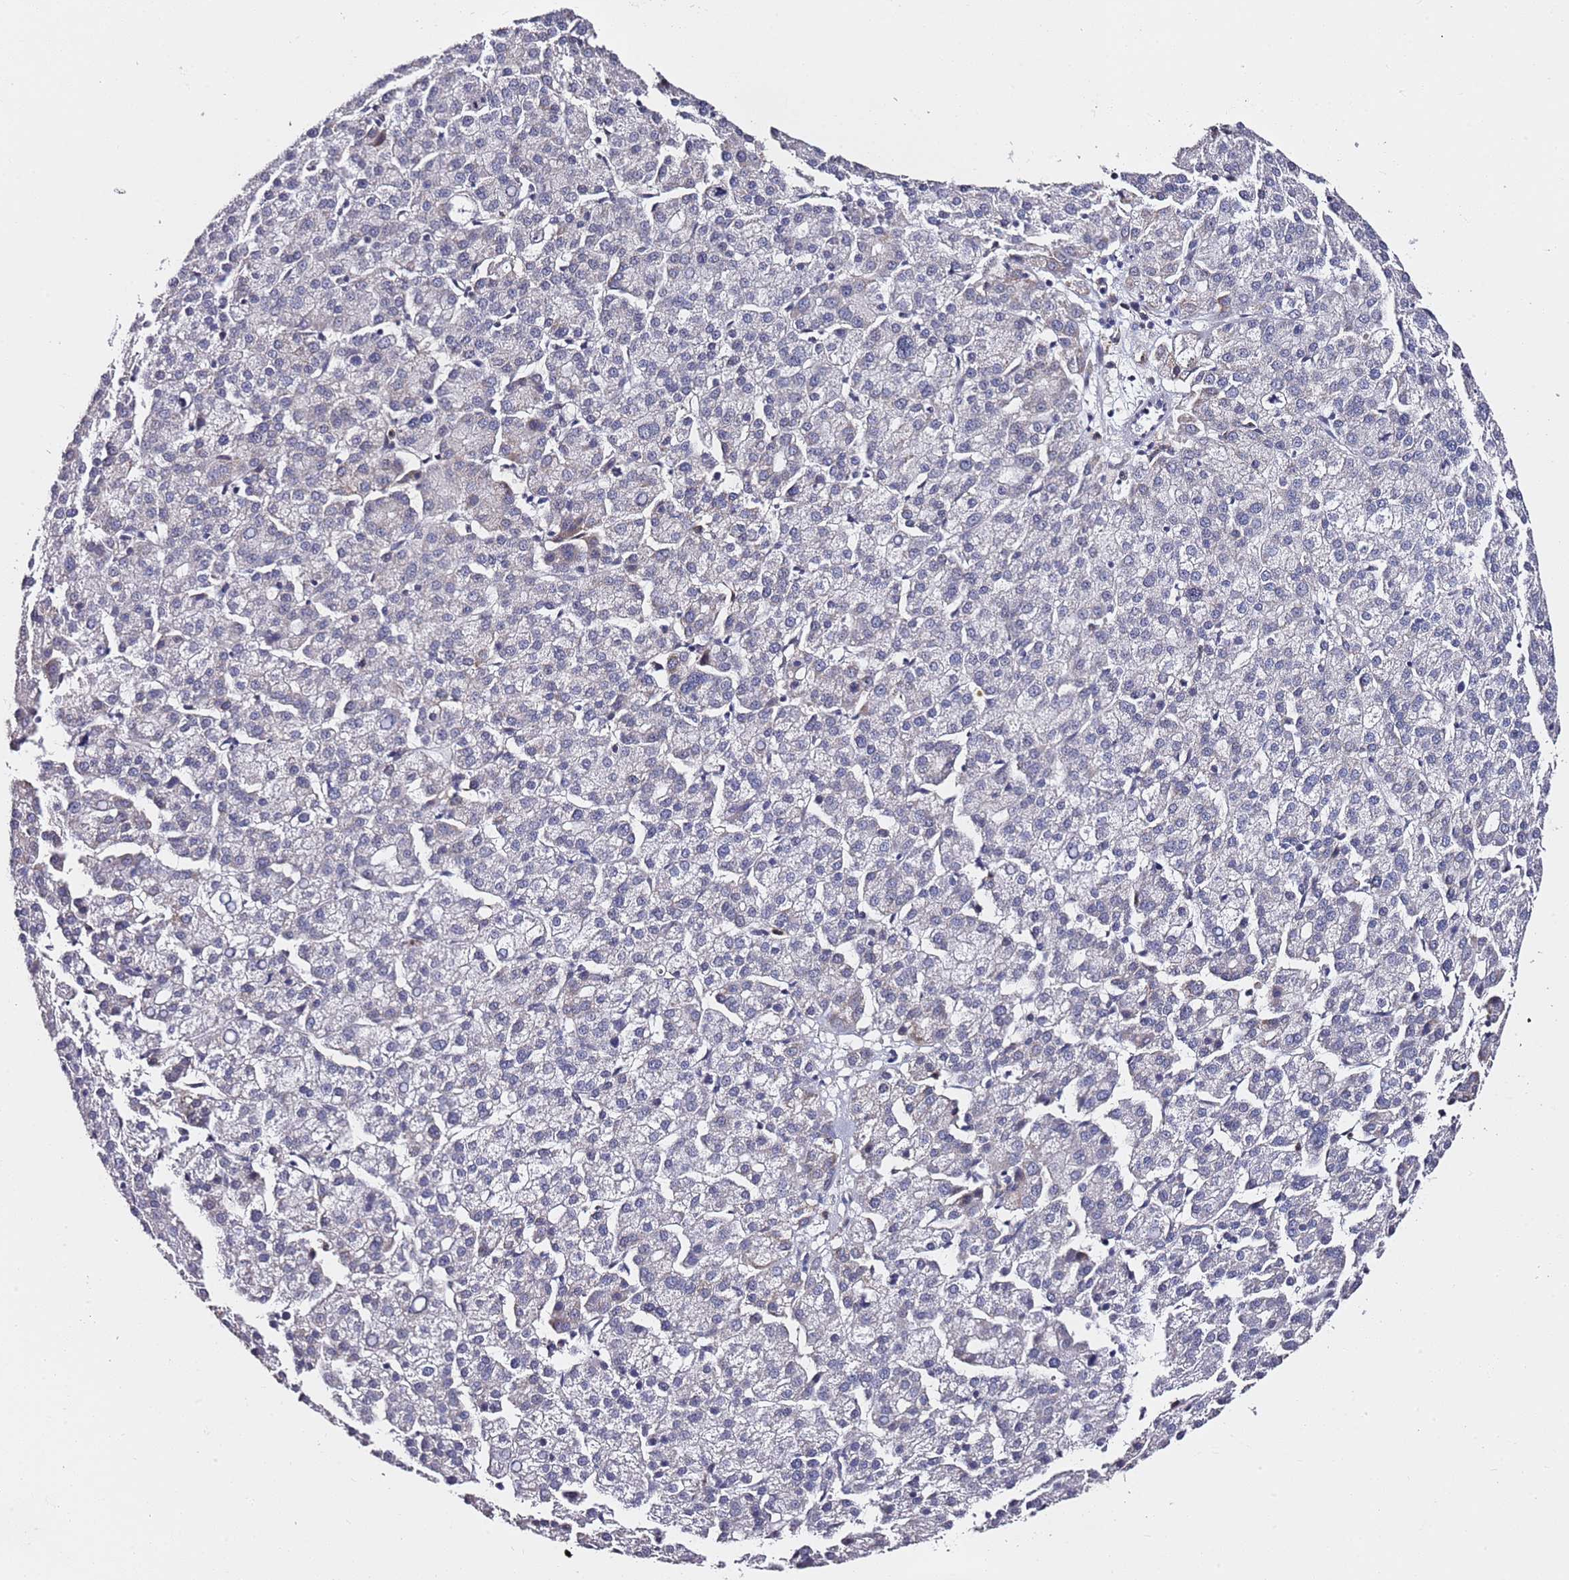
{"staining": {"intensity": "negative", "quantity": "none", "location": "none"}, "tissue": "liver cancer", "cell_type": "Tumor cells", "image_type": "cancer", "snomed": [{"axis": "morphology", "description": "Carcinoma, Hepatocellular, NOS"}, {"axis": "topography", "description": "Liver"}], "caption": "Immunohistochemistry of liver cancer shows no positivity in tumor cells.", "gene": "FCF1", "patient": {"sex": "female", "age": 58}}